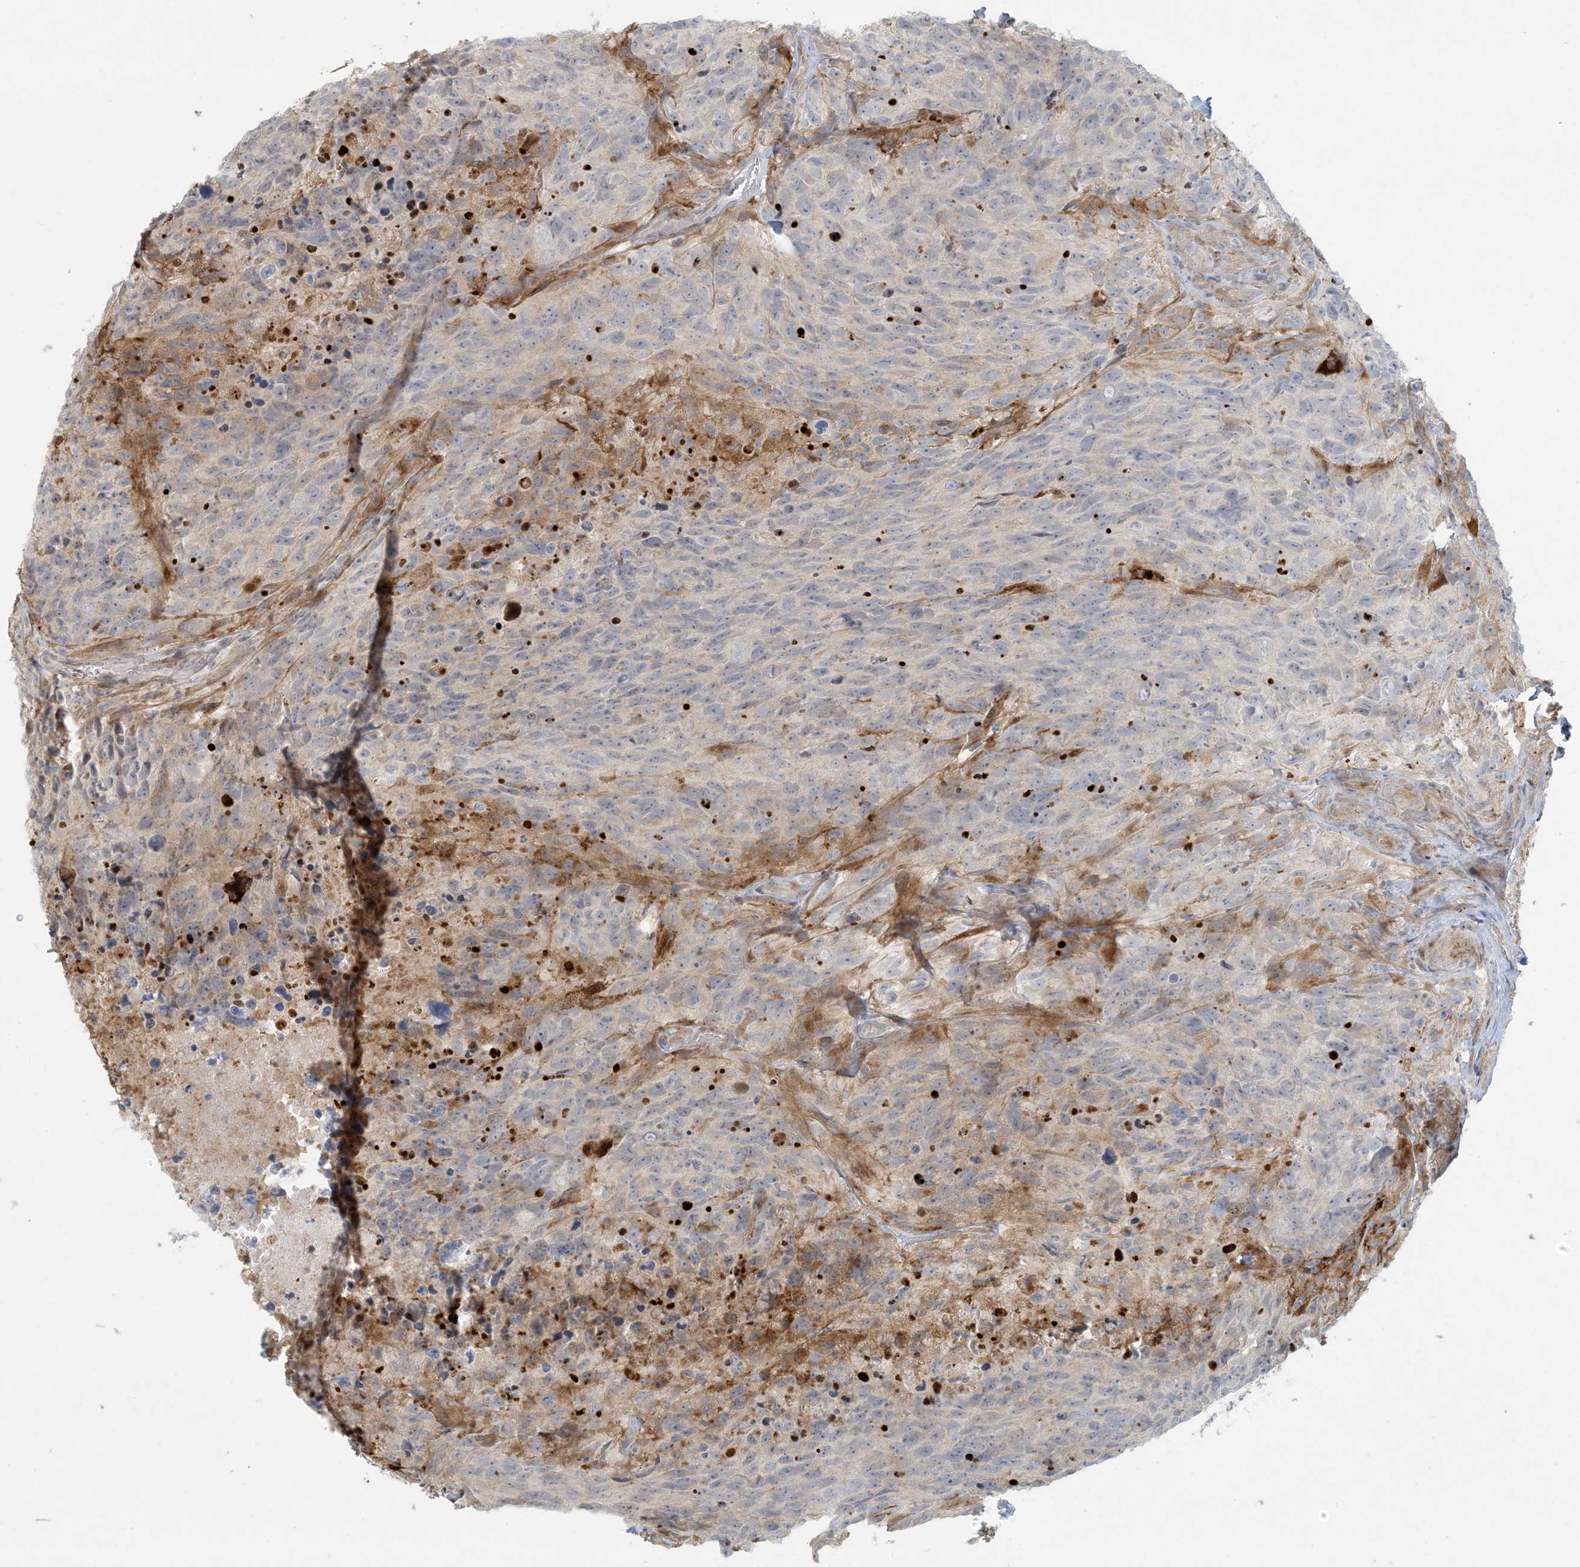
{"staining": {"intensity": "weak", "quantity": "25%-75%", "location": "cytoplasmic/membranous"}, "tissue": "glioma", "cell_type": "Tumor cells", "image_type": "cancer", "snomed": [{"axis": "morphology", "description": "Glioma, malignant, High grade"}, {"axis": "topography", "description": "Brain"}], "caption": "The immunohistochemical stain highlights weak cytoplasmic/membranous staining in tumor cells of glioma tissue. The protein is shown in brown color, while the nuclei are stained blue.", "gene": "BCORL1", "patient": {"sex": "male", "age": 69}}